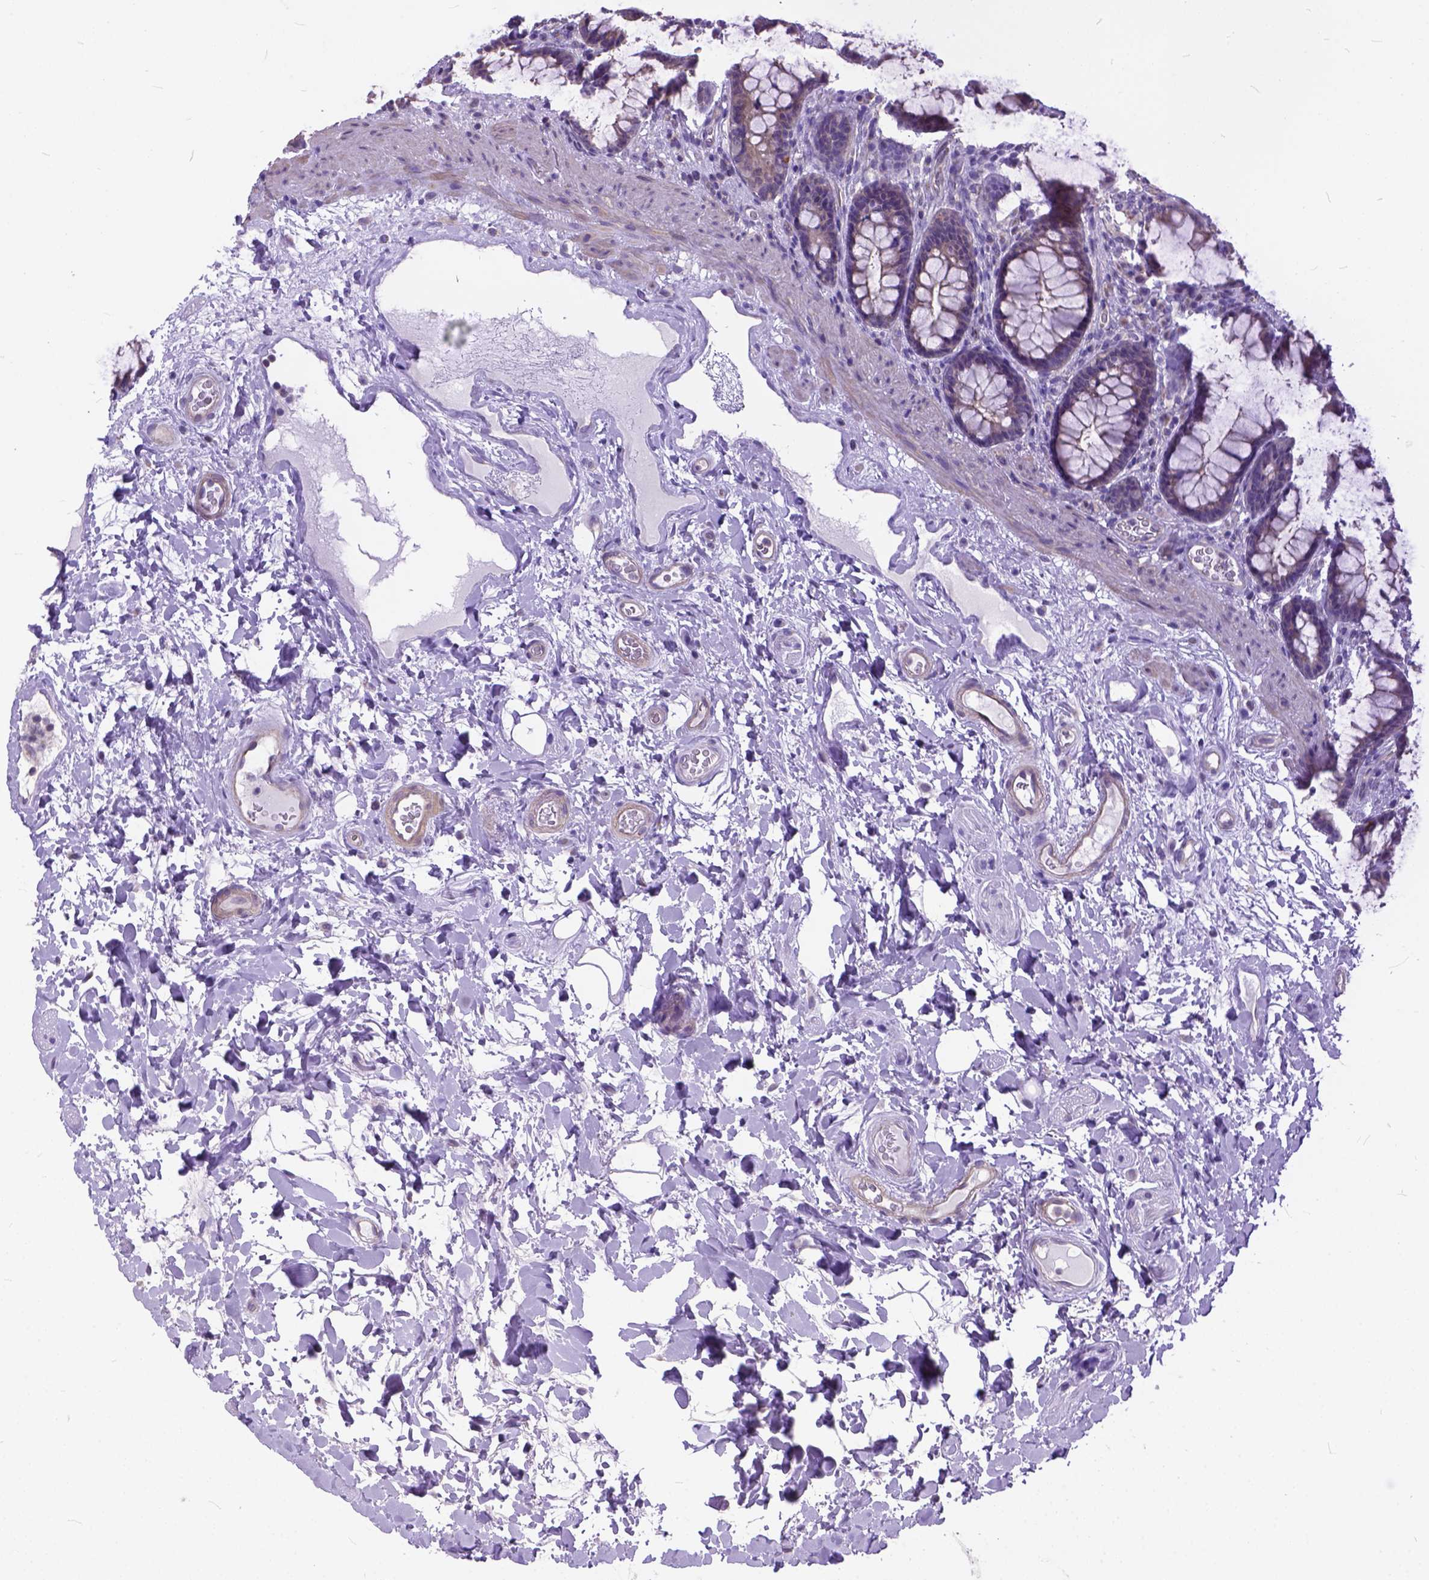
{"staining": {"intensity": "weak", "quantity": ">75%", "location": "cytoplasmic/membranous"}, "tissue": "rectum", "cell_type": "Glandular cells", "image_type": "normal", "snomed": [{"axis": "morphology", "description": "Normal tissue, NOS"}, {"axis": "topography", "description": "Rectum"}], "caption": "A brown stain shows weak cytoplasmic/membranous positivity of a protein in glandular cells of normal human rectum.", "gene": "BANF2", "patient": {"sex": "male", "age": 72}}